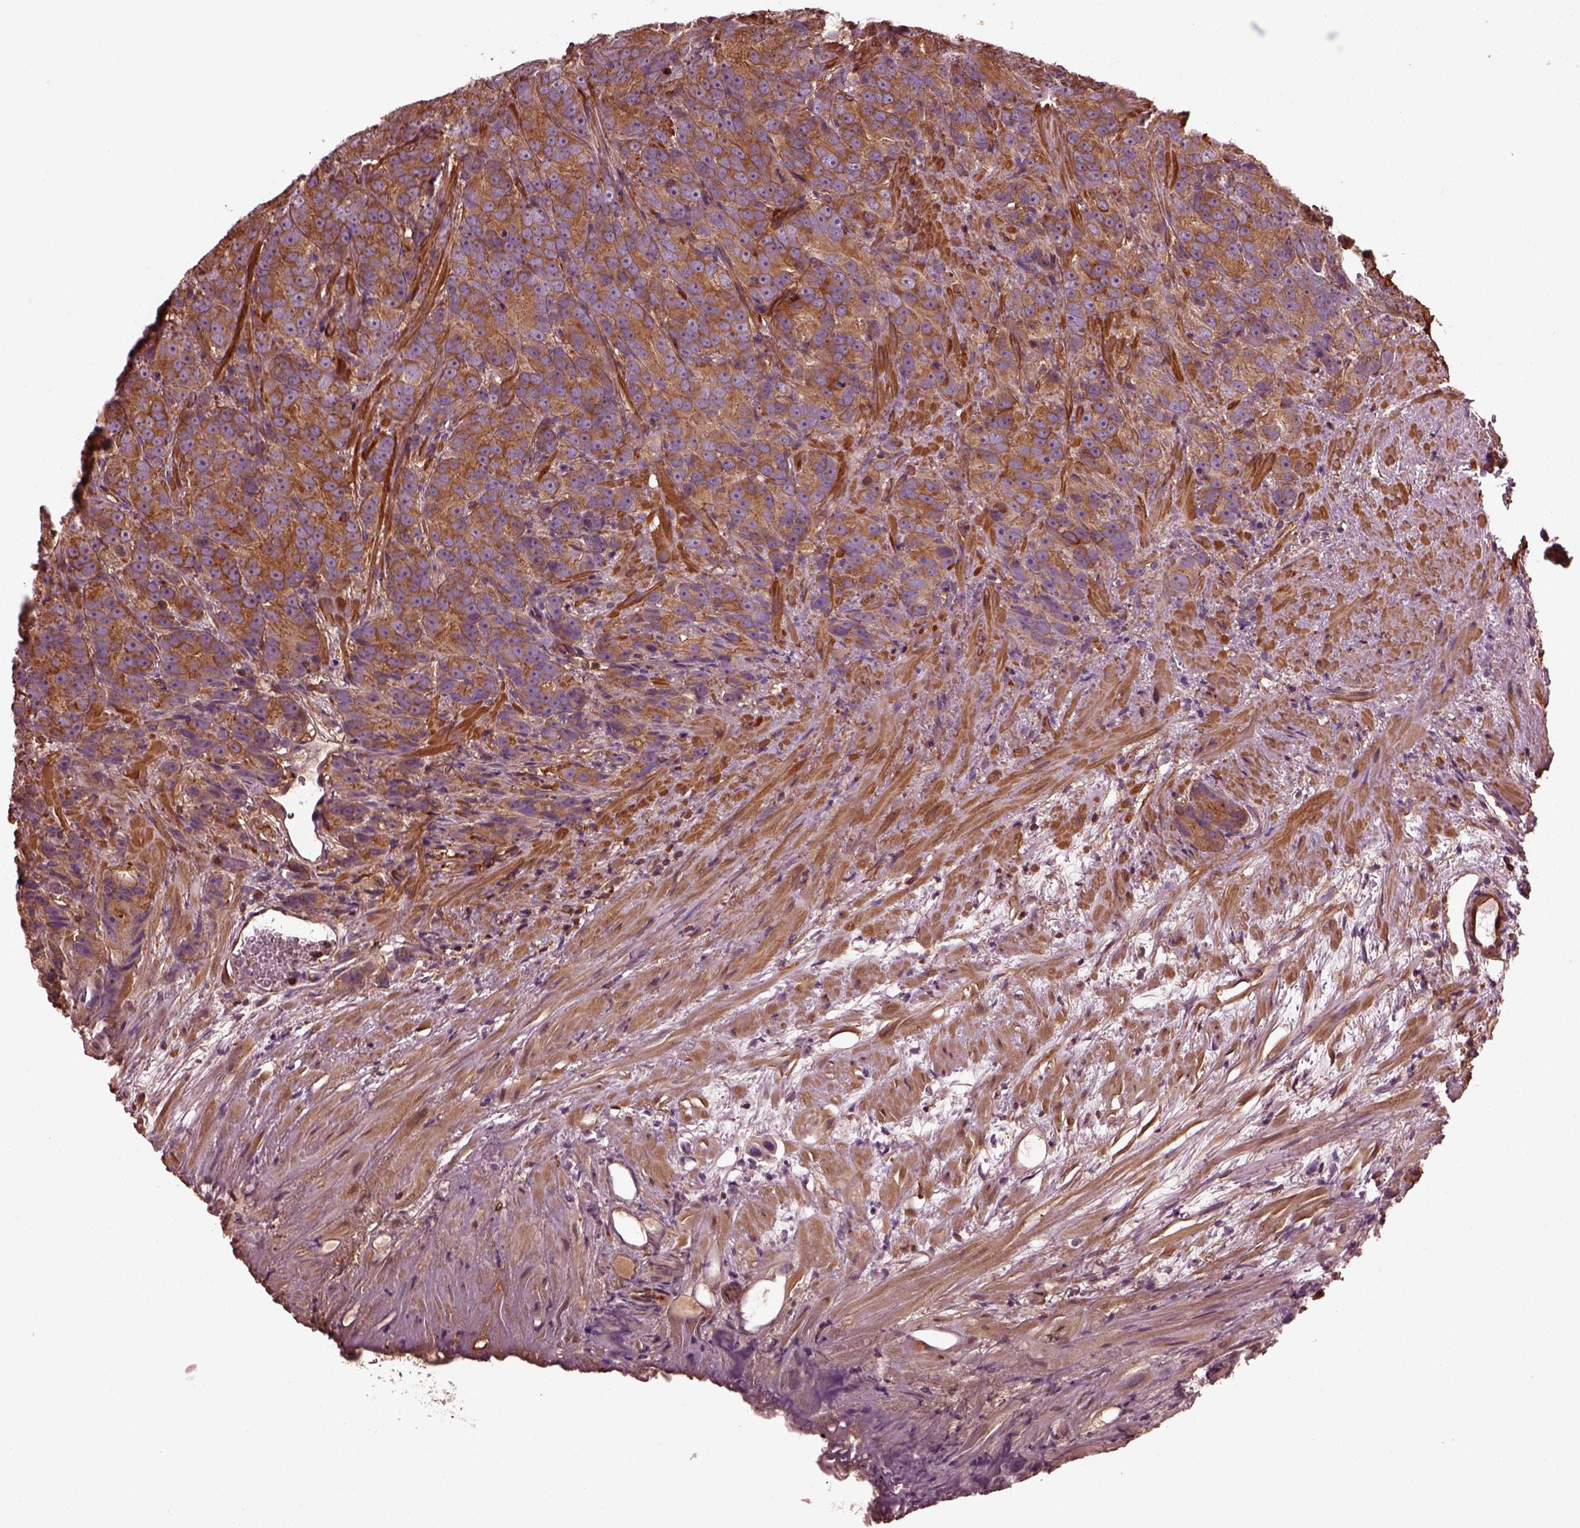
{"staining": {"intensity": "moderate", "quantity": ">75%", "location": "cytoplasmic/membranous"}, "tissue": "prostate cancer", "cell_type": "Tumor cells", "image_type": "cancer", "snomed": [{"axis": "morphology", "description": "Adenocarcinoma, High grade"}, {"axis": "topography", "description": "Prostate"}], "caption": "Prostate high-grade adenocarcinoma stained for a protein reveals moderate cytoplasmic/membranous positivity in tumor cells. Using DAB (3,3'-diaminobenzidine) (brown) and hematoxylin (blue) stains, captured at high magnification using brightfield microscopy.", "gene": "MYL6", "patient": {"sex": "male", "age": 90}}